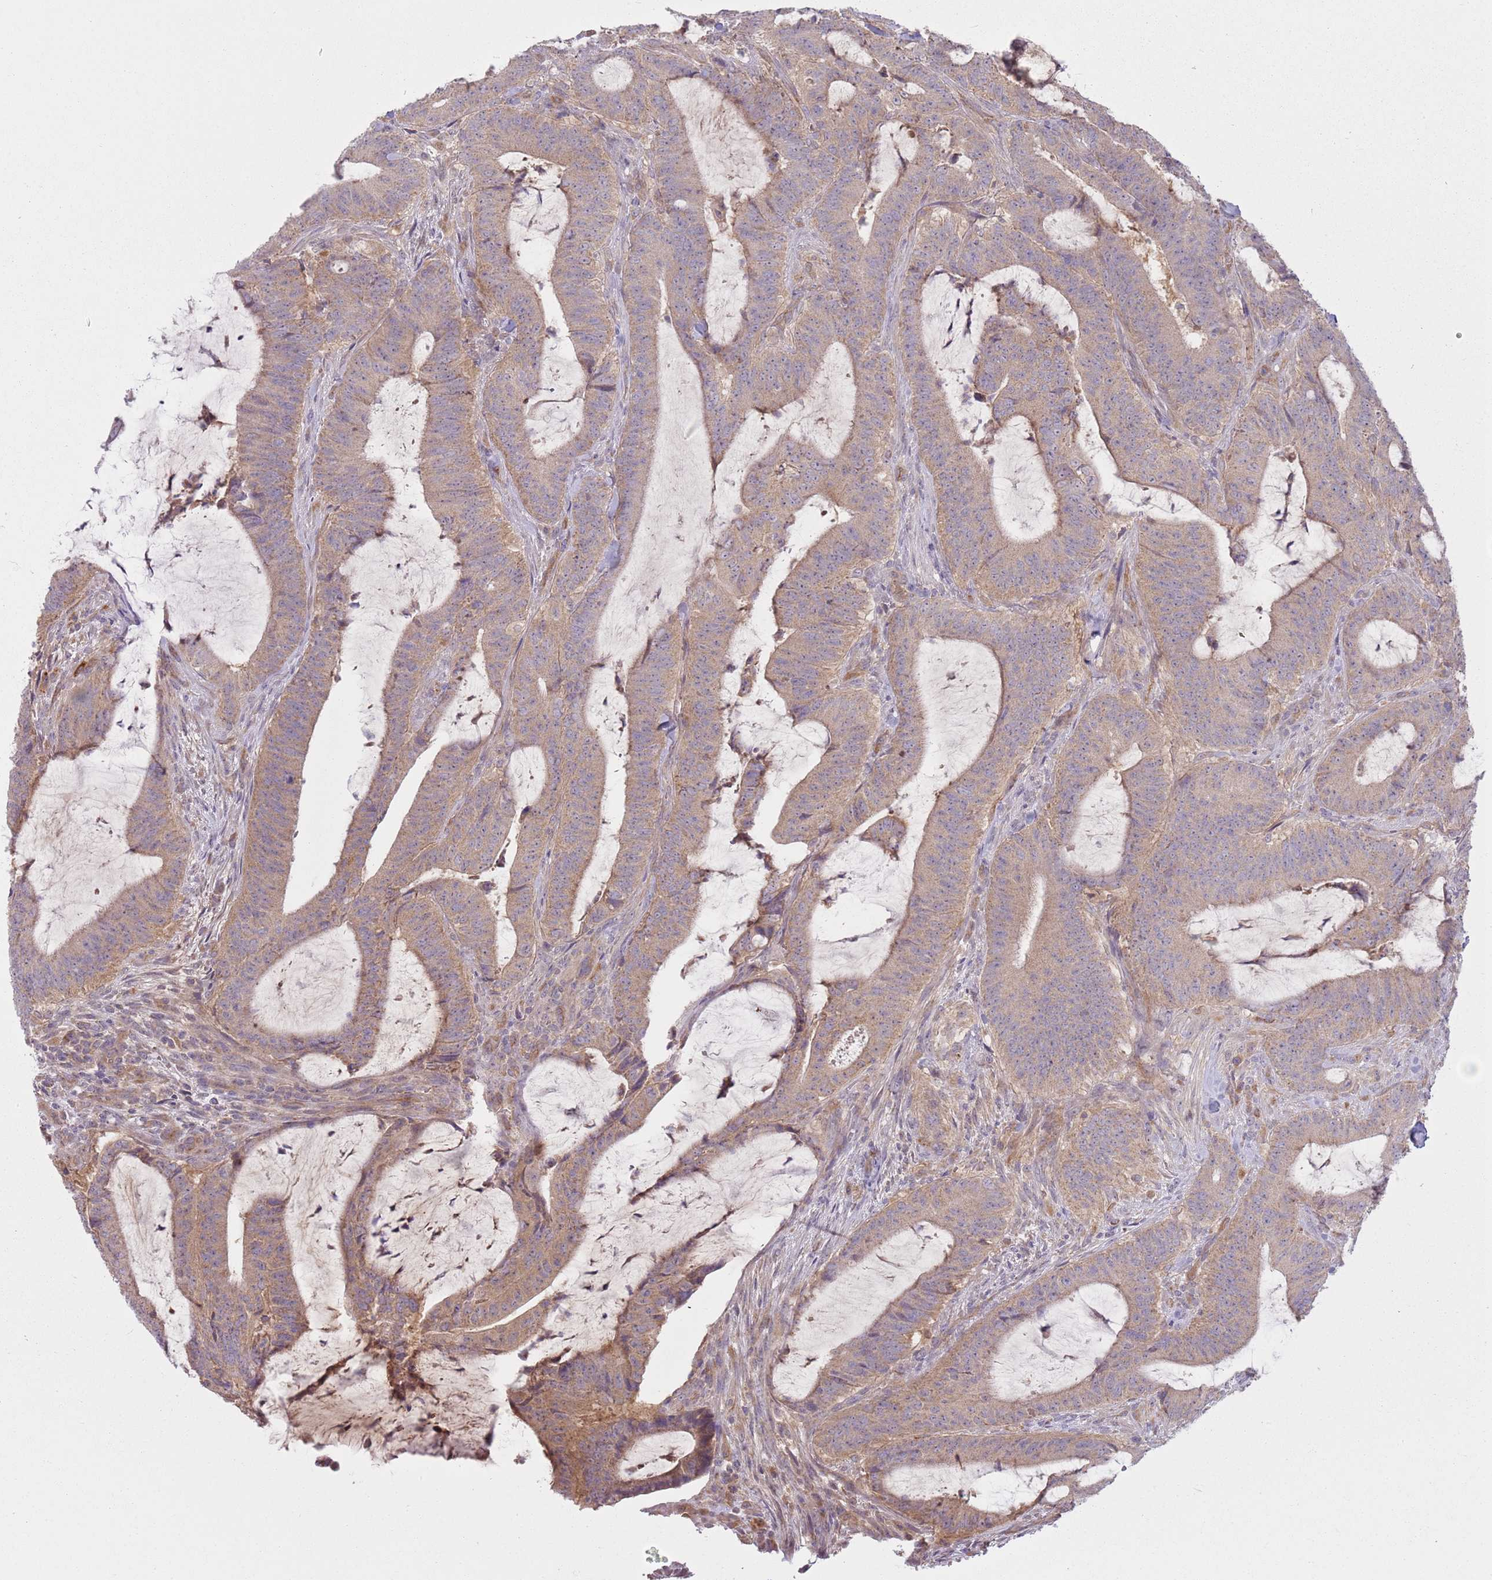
{"staining": {"intensity": "weak", "quantity": "25%-75%", "location": "cytoplasmic/membranous"}, "tissue": "colorectal cancer", "cell_type": "Tumor cells", "image_type": "cancer", "snomed": [{"axis": "morphology", "description": "Adenocarcinoma, NOS"}, {"axis": "topography", "description": "Colon"}], "caption": "This photomicrograph reveals immunohistochemistry staining of human colorectal cancer, with low weak cytoplasmic/membranous positivity in approximately 25%-75% of tumor cells.", "gene": "SKOR2", "patient": {"sex": "female", "age": 43}}